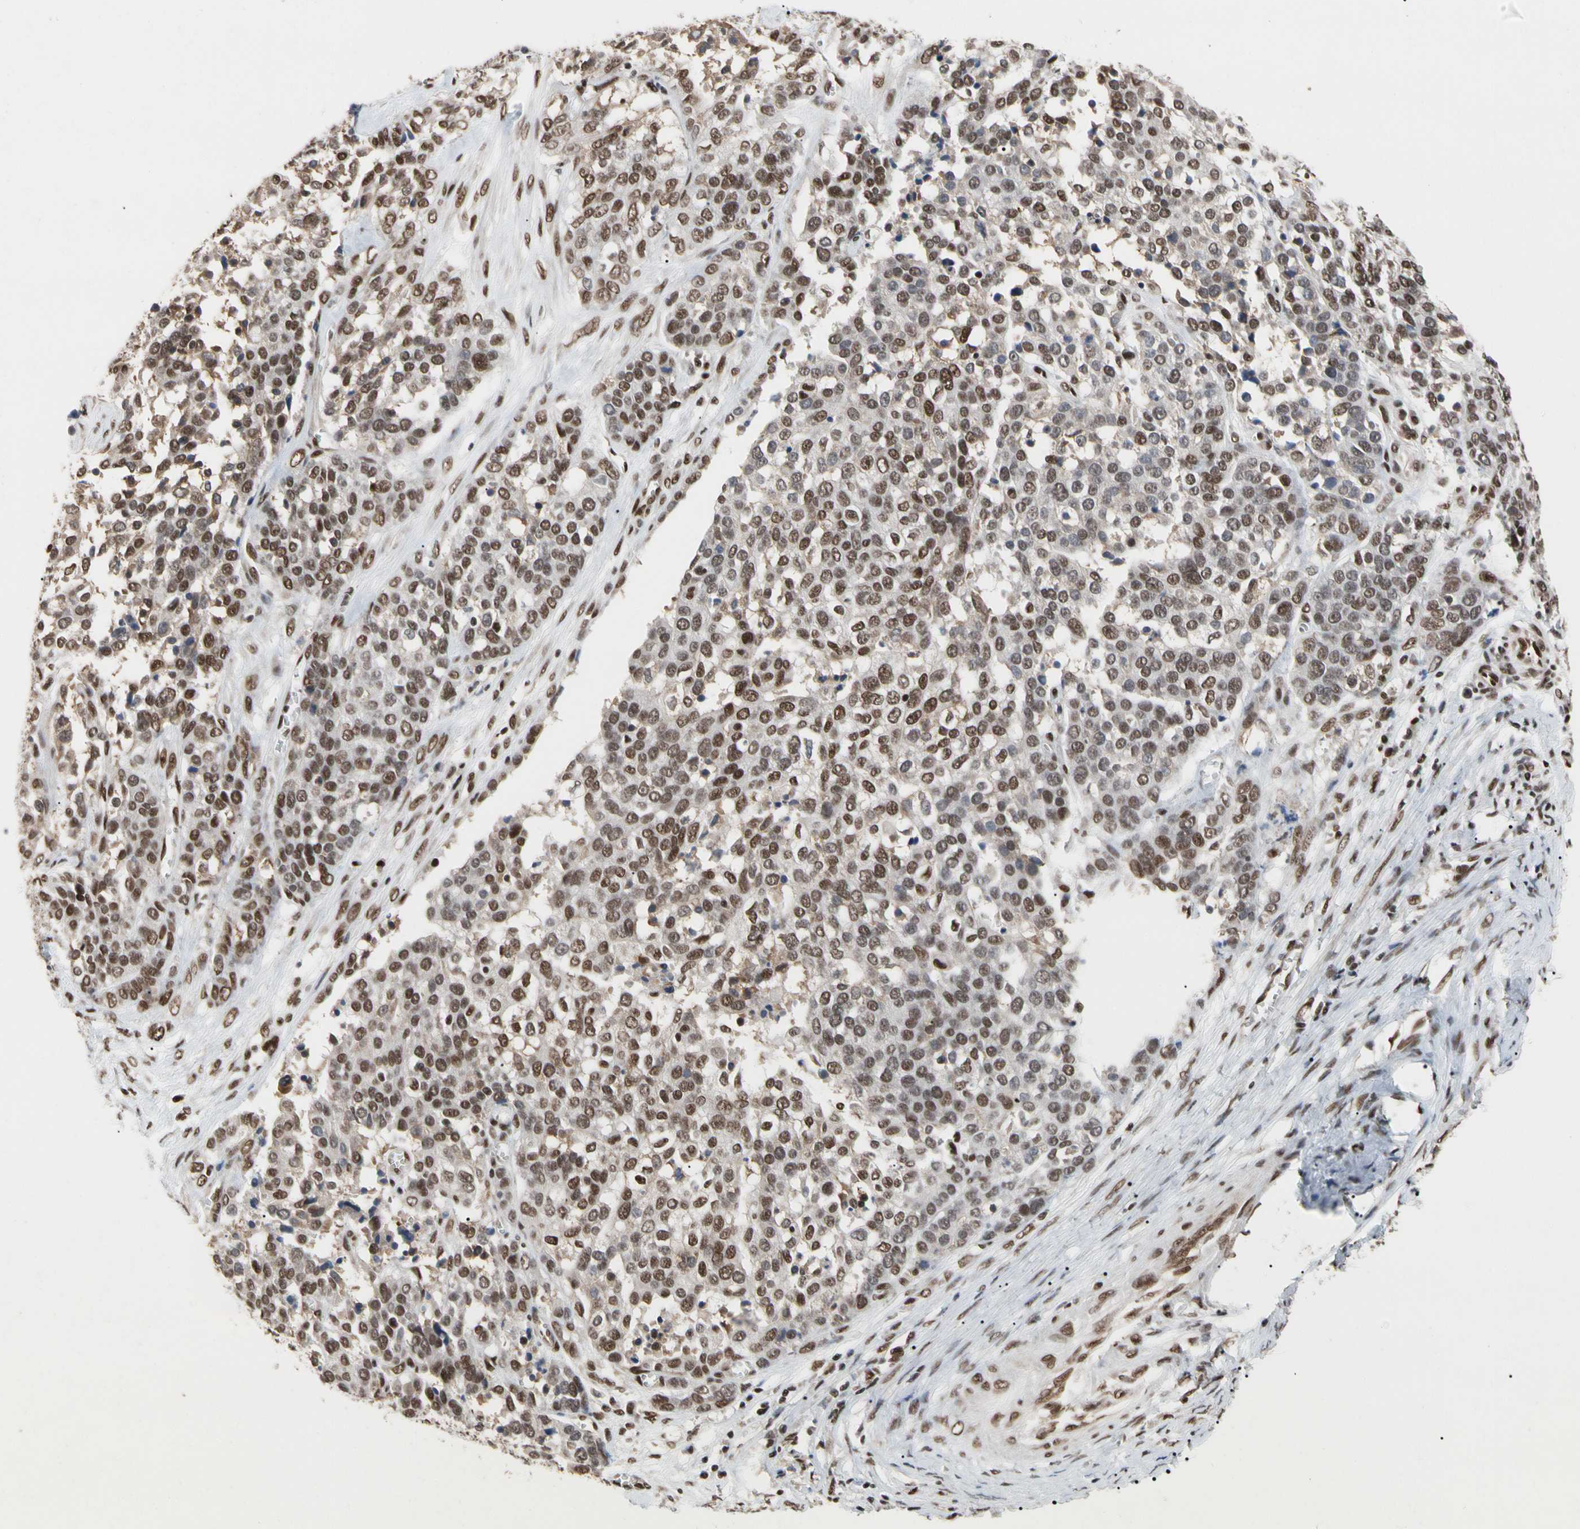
{"staining": {"intensity": "moderate", "quantity": ">75%", "location": "nuclear"}, "tissue": "ovarian cancer", "cell_type": "Tumor cells", "image_type": "cancer", "snomed": [{"axis": "morphology", "description": "Cystadenocarcinoma, serous, NOS"}, {"axis": "topography", "description": "Ovary"}], "caption": "There is medium levels of moderate nuclear positivity in tumor cells of ovarian cancer (serous cystadenocarcinoma), as demonstrated by immunohistochemical staining (brown color).", "gene": "FAM98B", "patient": {"sex": "female", "age": 44}}